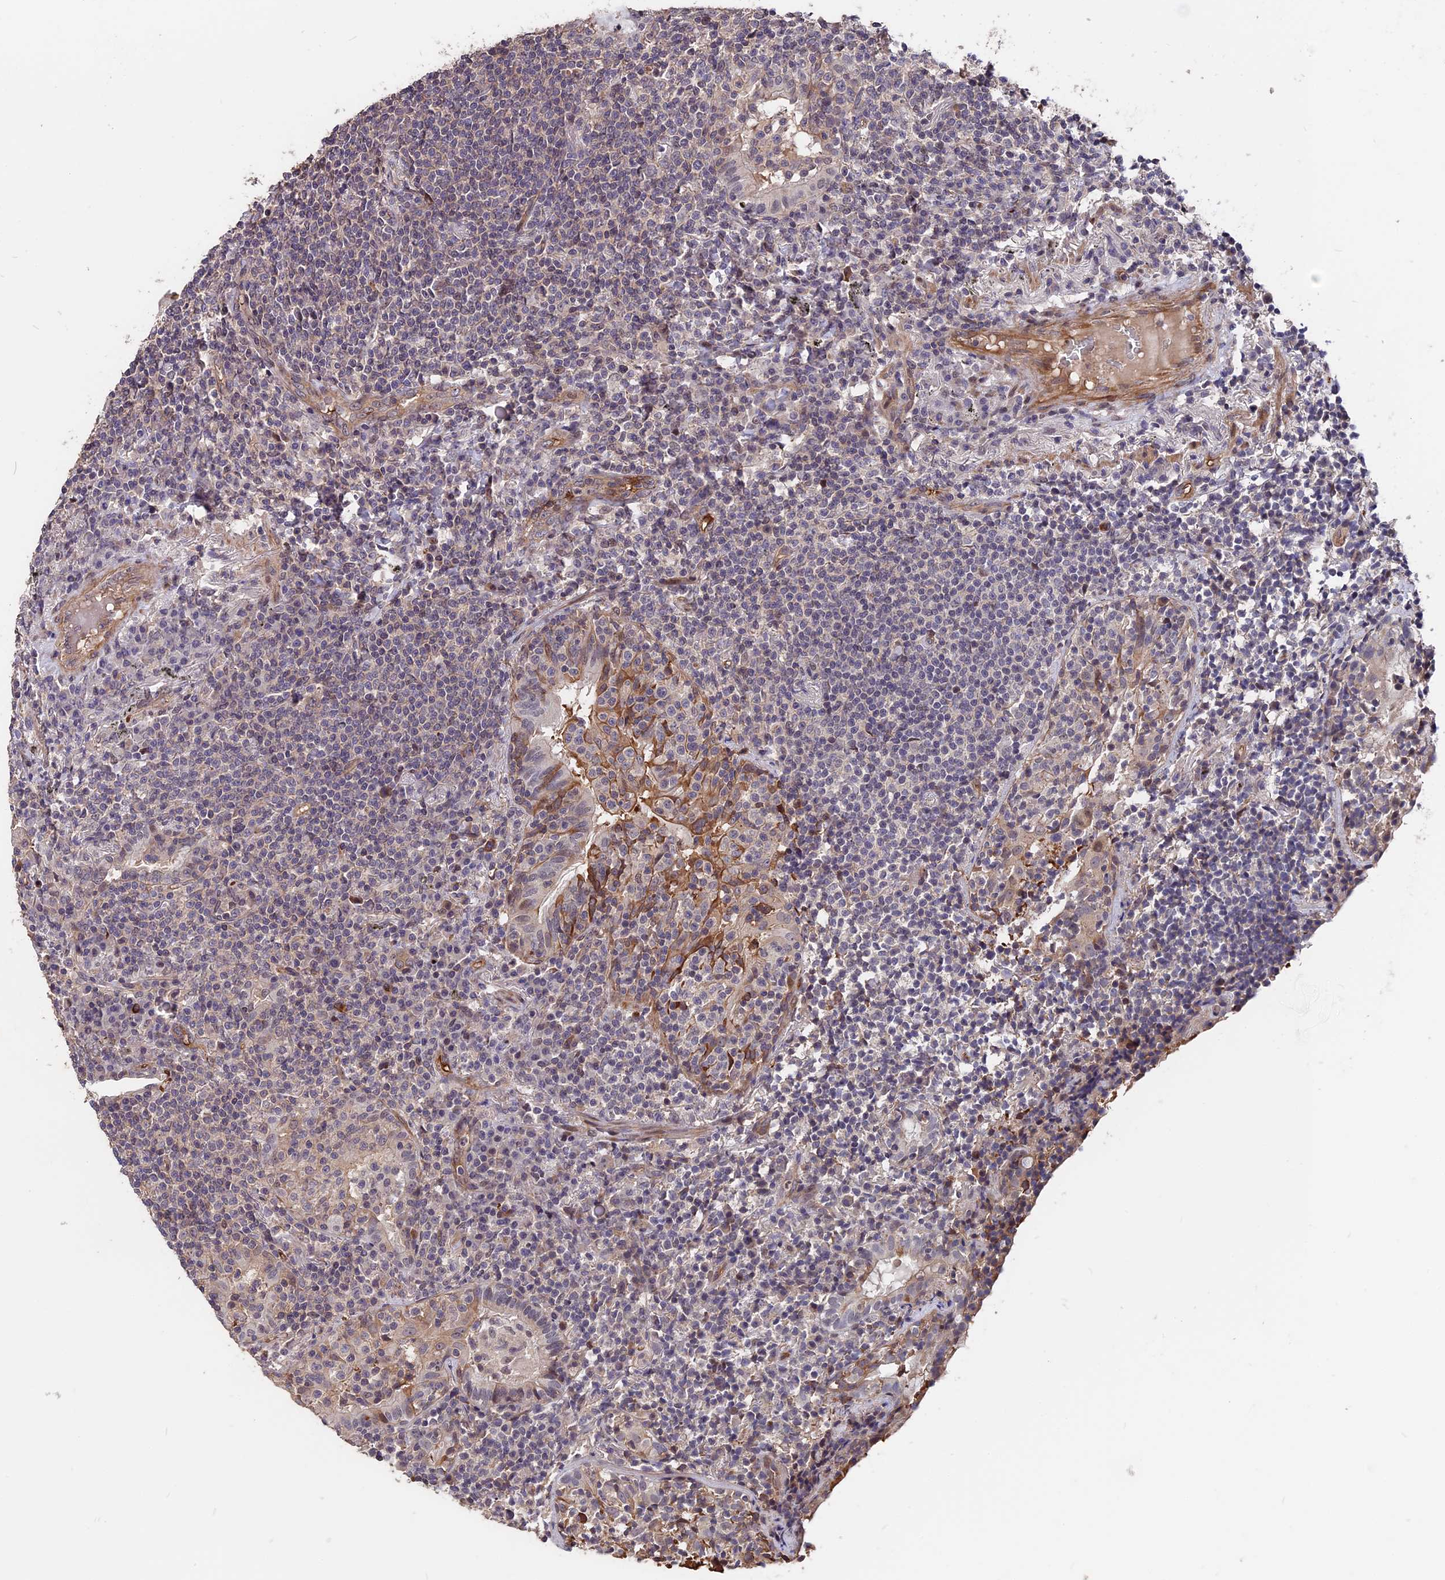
{"staining": {"intensity": "negative", "quantity": "none", "location": "none"}, "tissue": "lymphoma", "cell_type": "Tumor cells", "image_type": "cancer", "snomed": [{"axis": "morphology", "description": "Malignant lymphoma, non-Hodgkin's type, Low grade"}, {"axis": "topography", "description": "Lung"}], "caption": "Tumor cells show no significant expression in lymphoma.", "gene": "ZC3H10", "patient": {"sex": "female", "age": 71}}